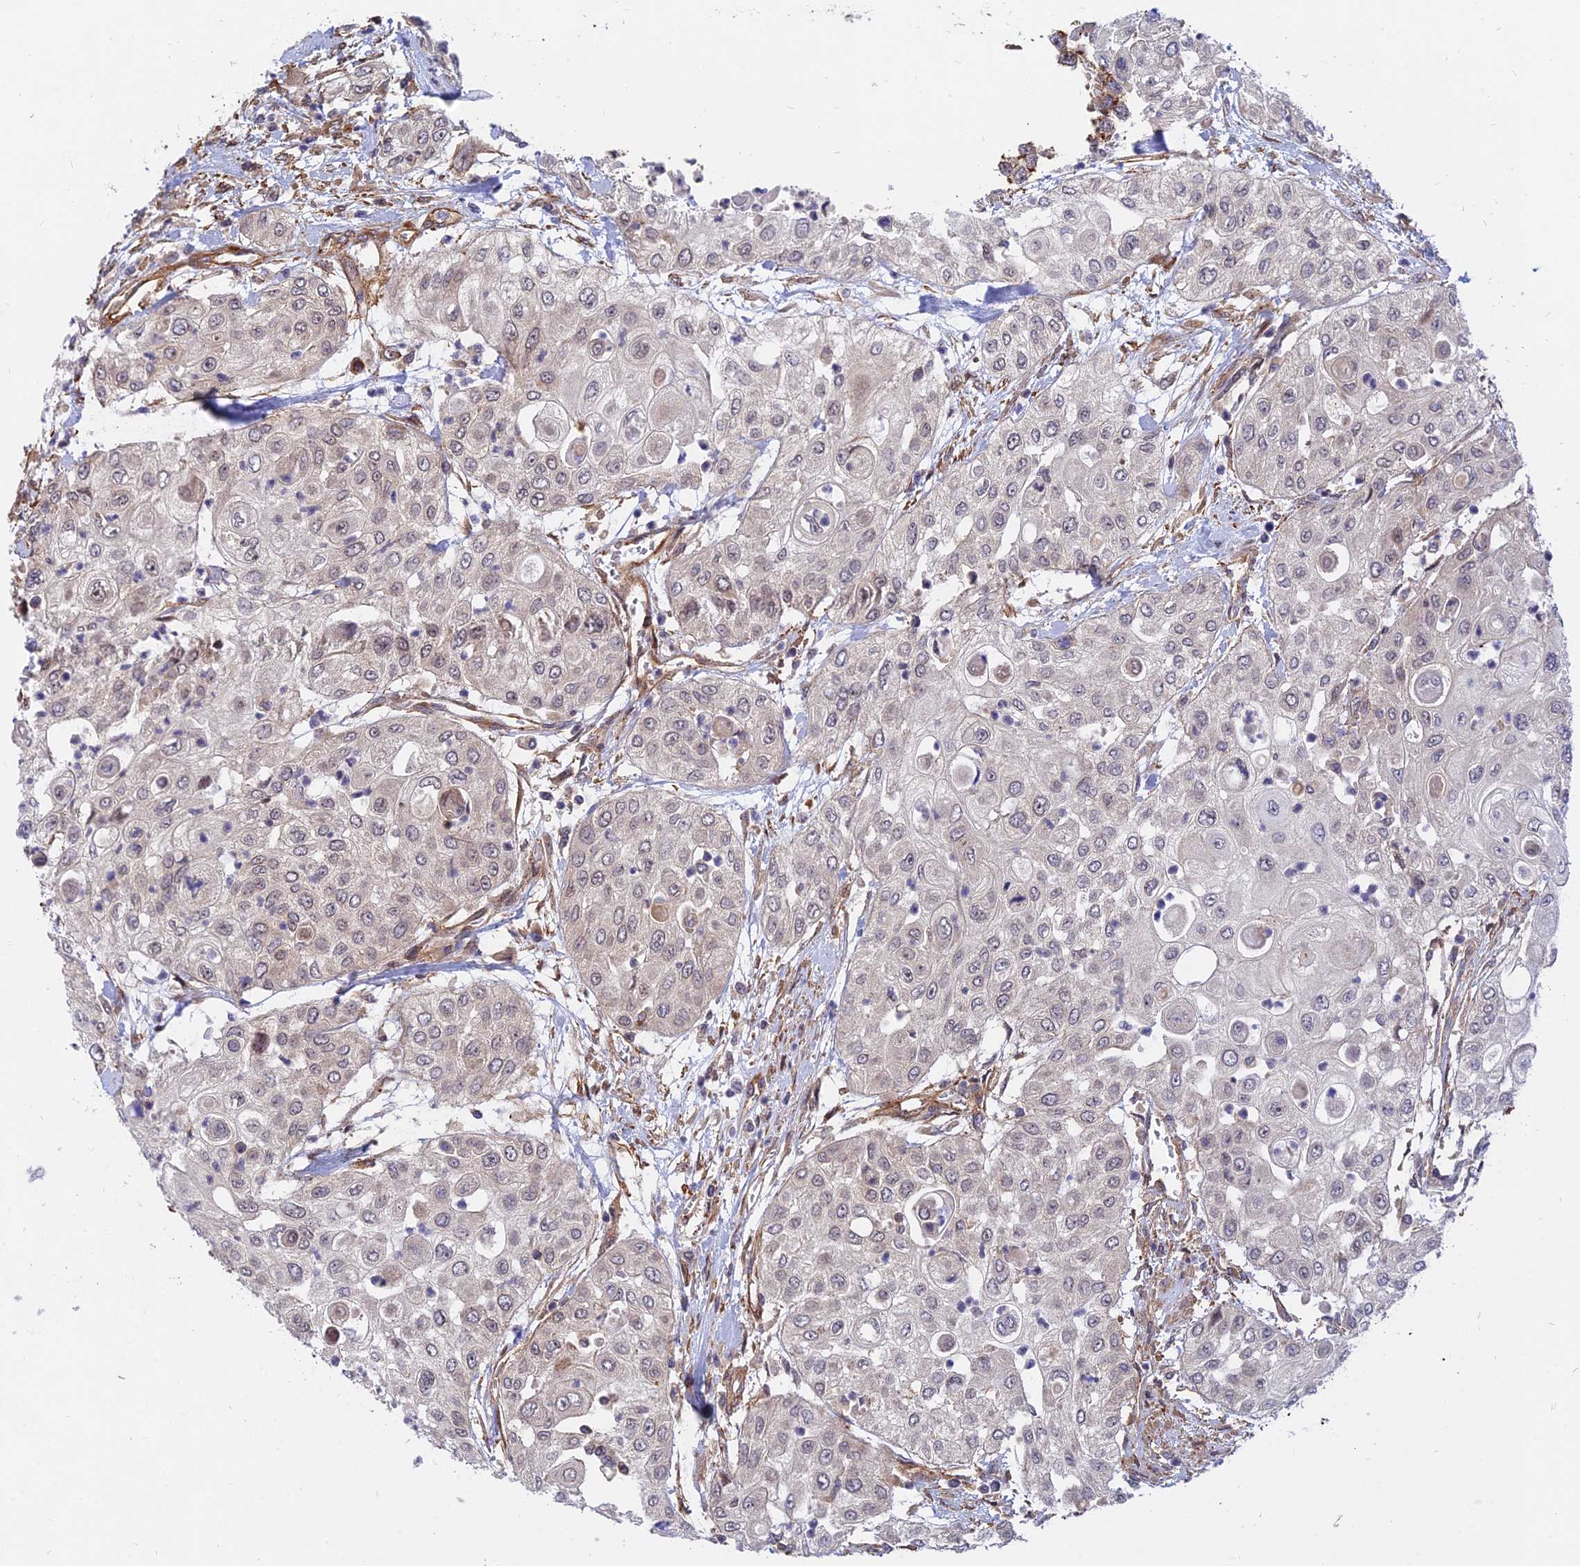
{"staining": {"intensity": "negative", "quantity": "none", "location": "none"}, "tissue": "urothelial cancer", "cell_type": "Tumor cells", "image_type": "cancer", "snomed": [{"axis": "morphology", "description": "Urothelial carcinoma, High grade"}, {"axis": "topography", "description": "Urinary bladder"}], "caption": "An immunohistochemistry (IHC) photomicrograph of urothelial carcinoma (high-grade) is shown. There is no staining in tumor cells of urothelial carcinoma (high-grade).", "gene": "WDR41", "patient": {"sex": "female", "age": 79}}